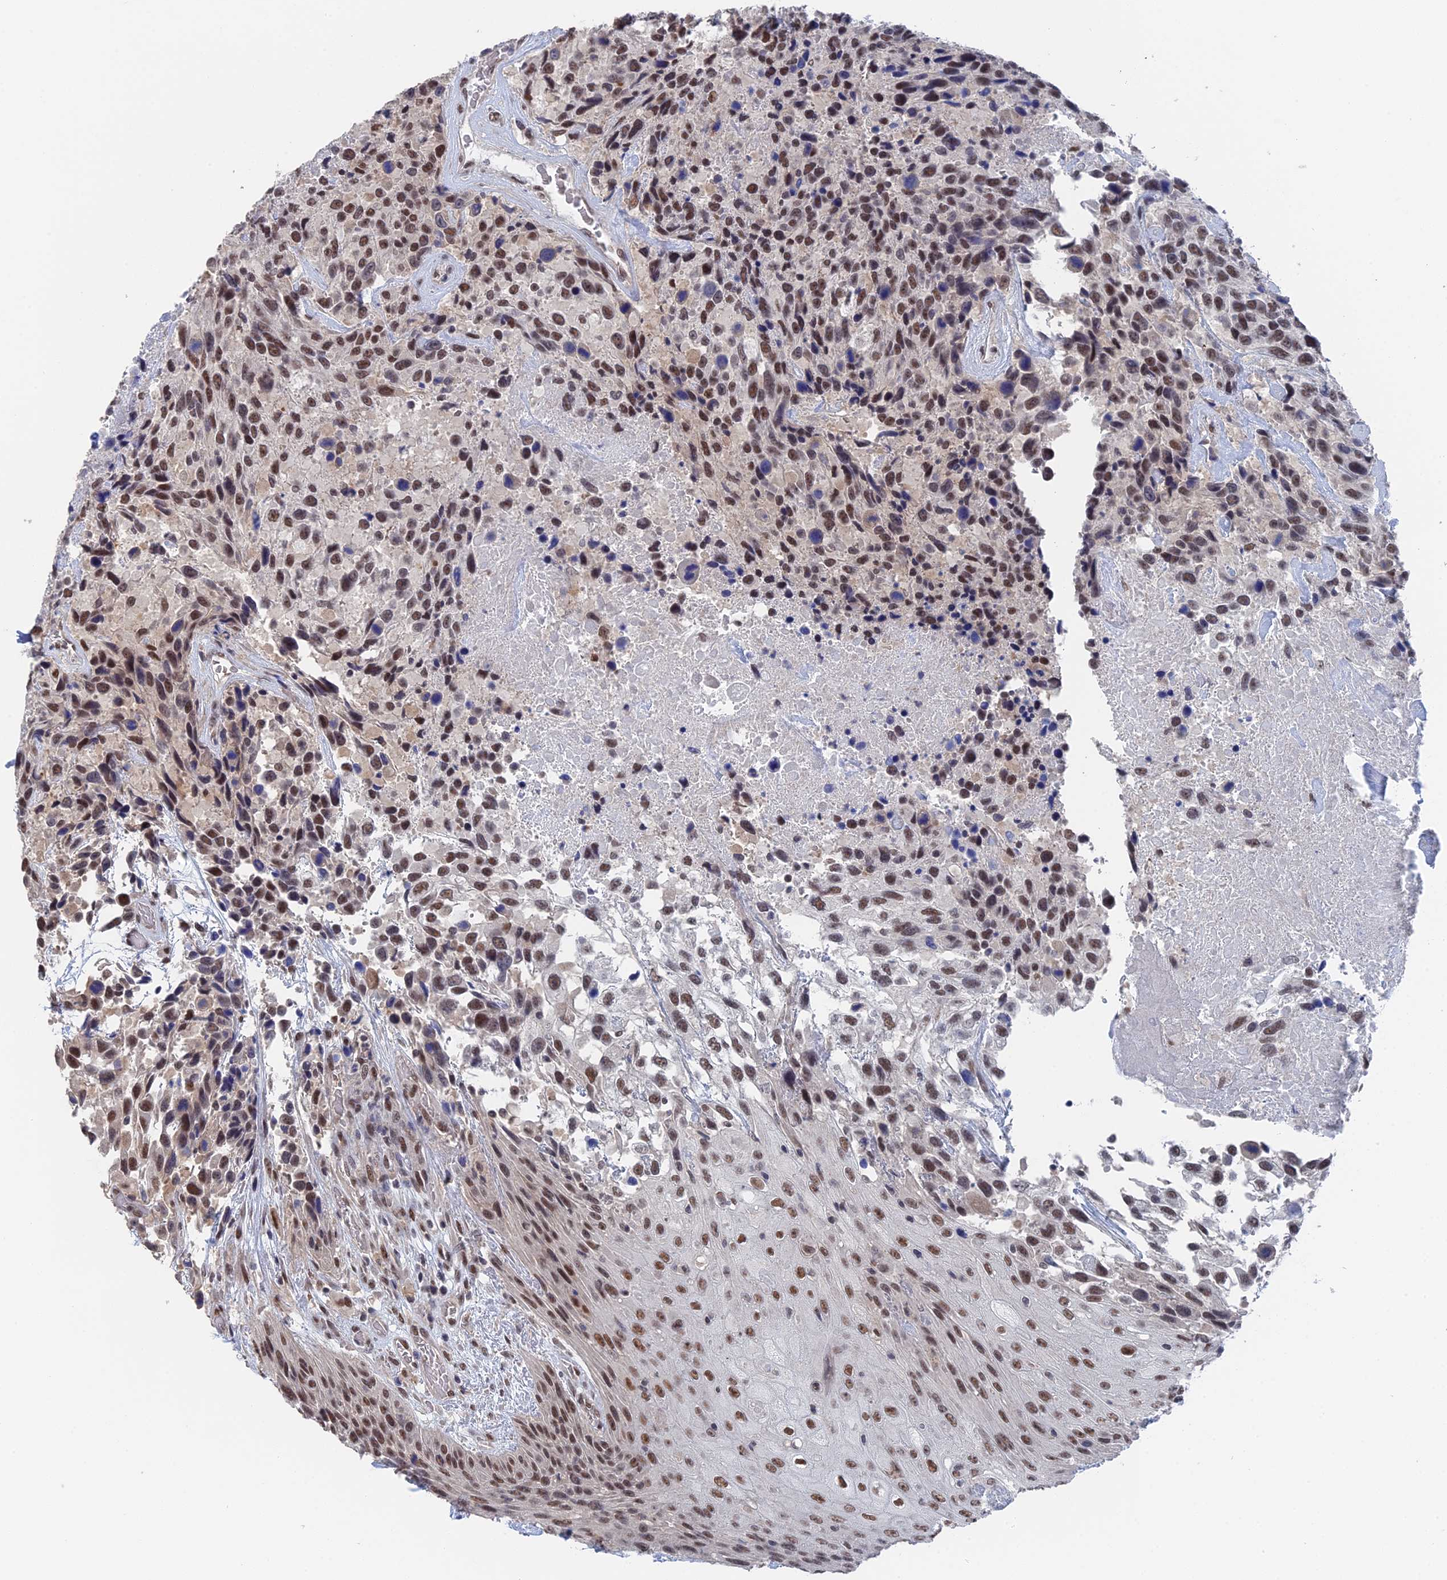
{"staining": {"intensity": "moderate", "quantity": ">75%", "location": "nuclear"}, "tissue": "urothelial cancer", "cell_type": "Tumor cells", "image_type": "cancer", "snomed": [{"axis": "morphology", "description": "Urothelial carcinoma, High grade"}, {"axis": "topography", "description": "Urinary bladder"}], "caption": "Urothelial carcinoma (high-grade) stained with a brown dye demonstrates moderate nuclear positive staining in approximately >75% of tumor cells.", "gene": "TSSC4", "patient": {"sex": "female", "age": 70}}